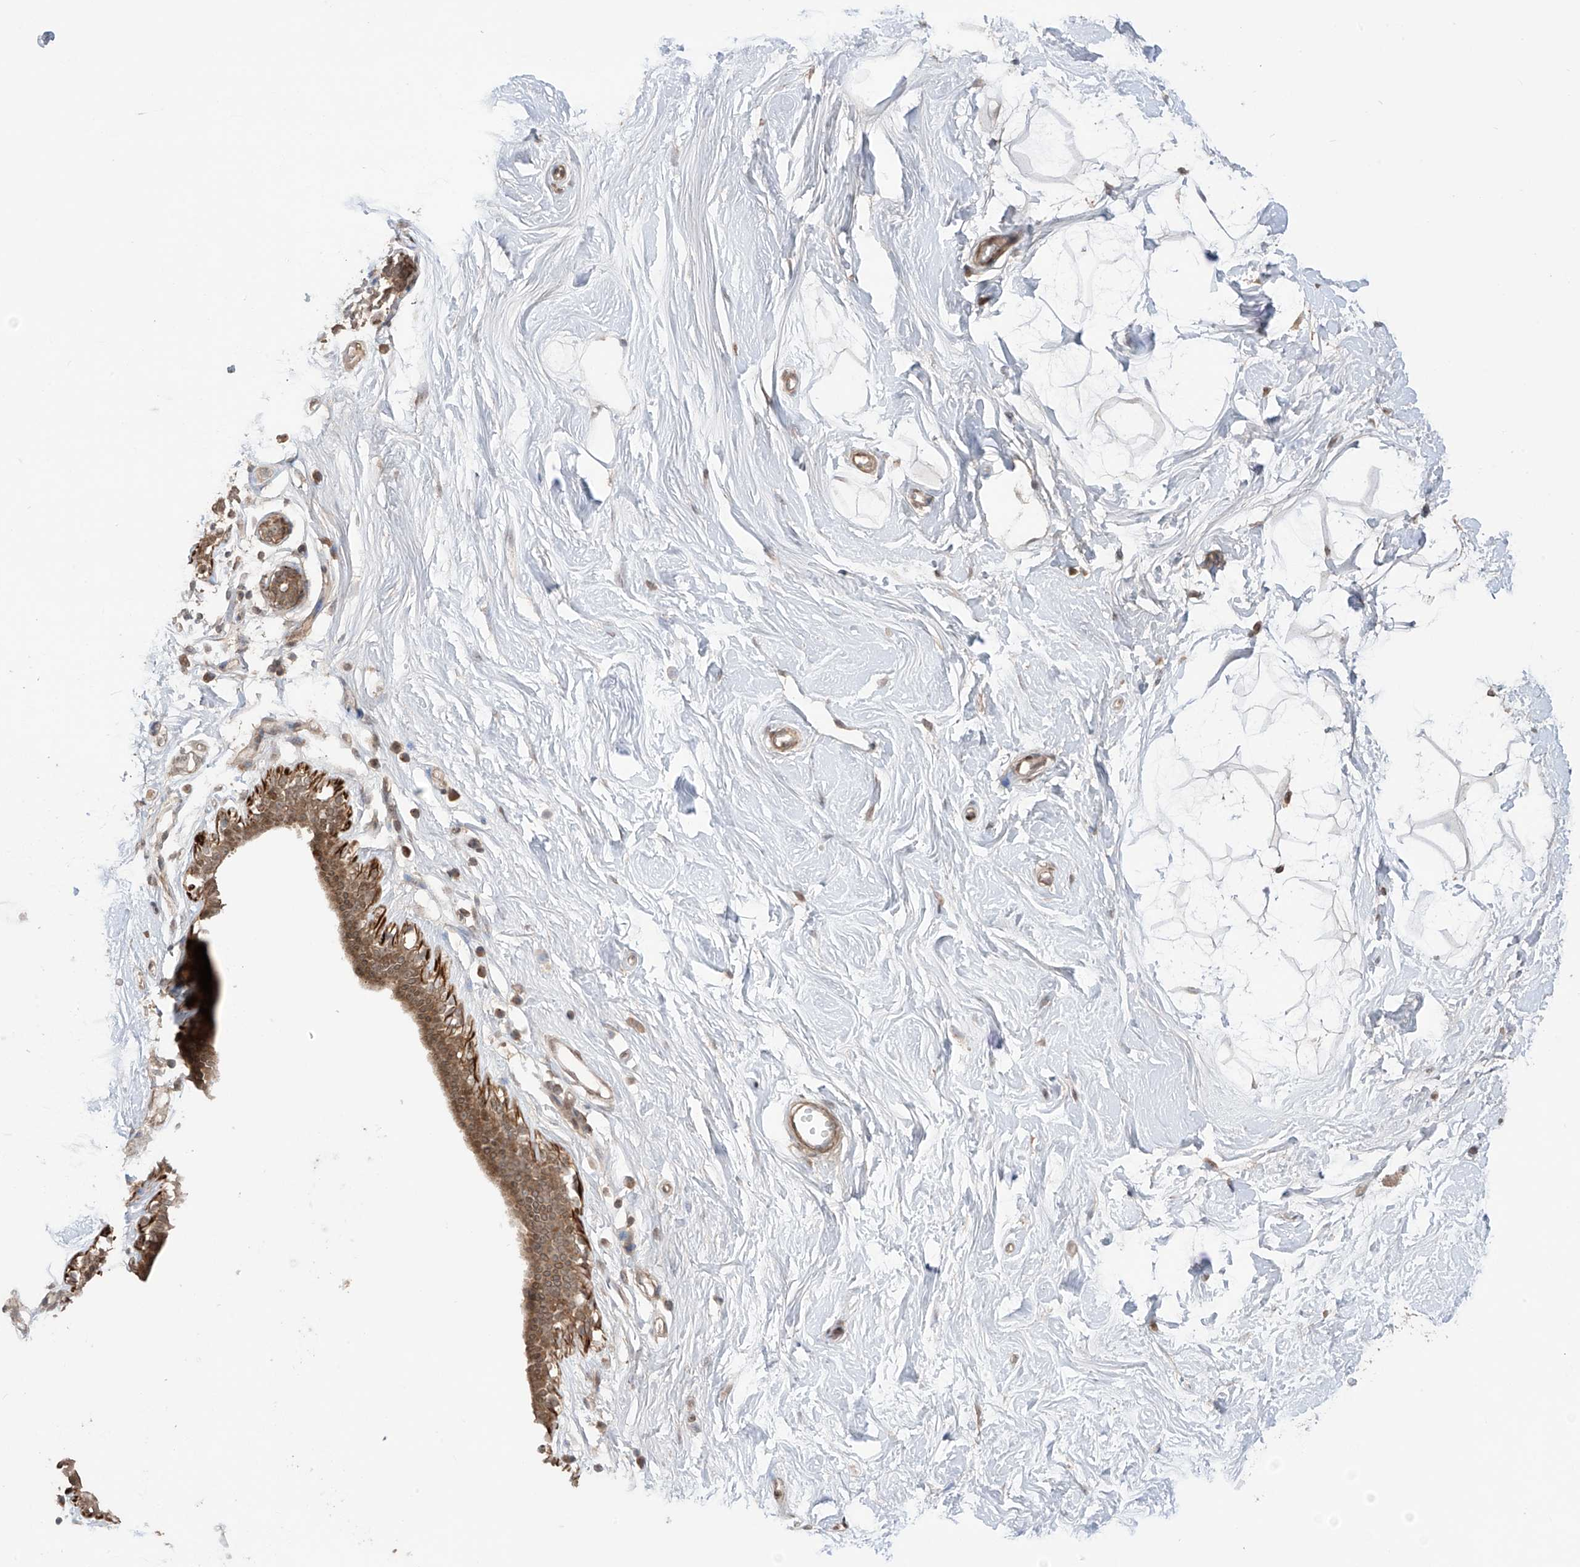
{"staining": {"intensity": "negative", "quantity": "none", "location": "none"}, "tissue": "breast", "cell_type": "Adipocytes", "image_type": "normal", "snomed": [{"axis": "morphology", "description": "Normal tissue, NOS"}, {"axis": "topography", "description": "Breast"}], "caption": "Breast was stained to show a protein in brown. There is no significant expression in adipocytes. The staining was performed using DAB (3,3'-diaminobenzidine) to visualize the protein expression in brown, while the nuclei were stained in blue with hematoxylin (Magnification: 20x).", "gene": "LRRC74A", "patient": {"sex": "female", "age": 26}}